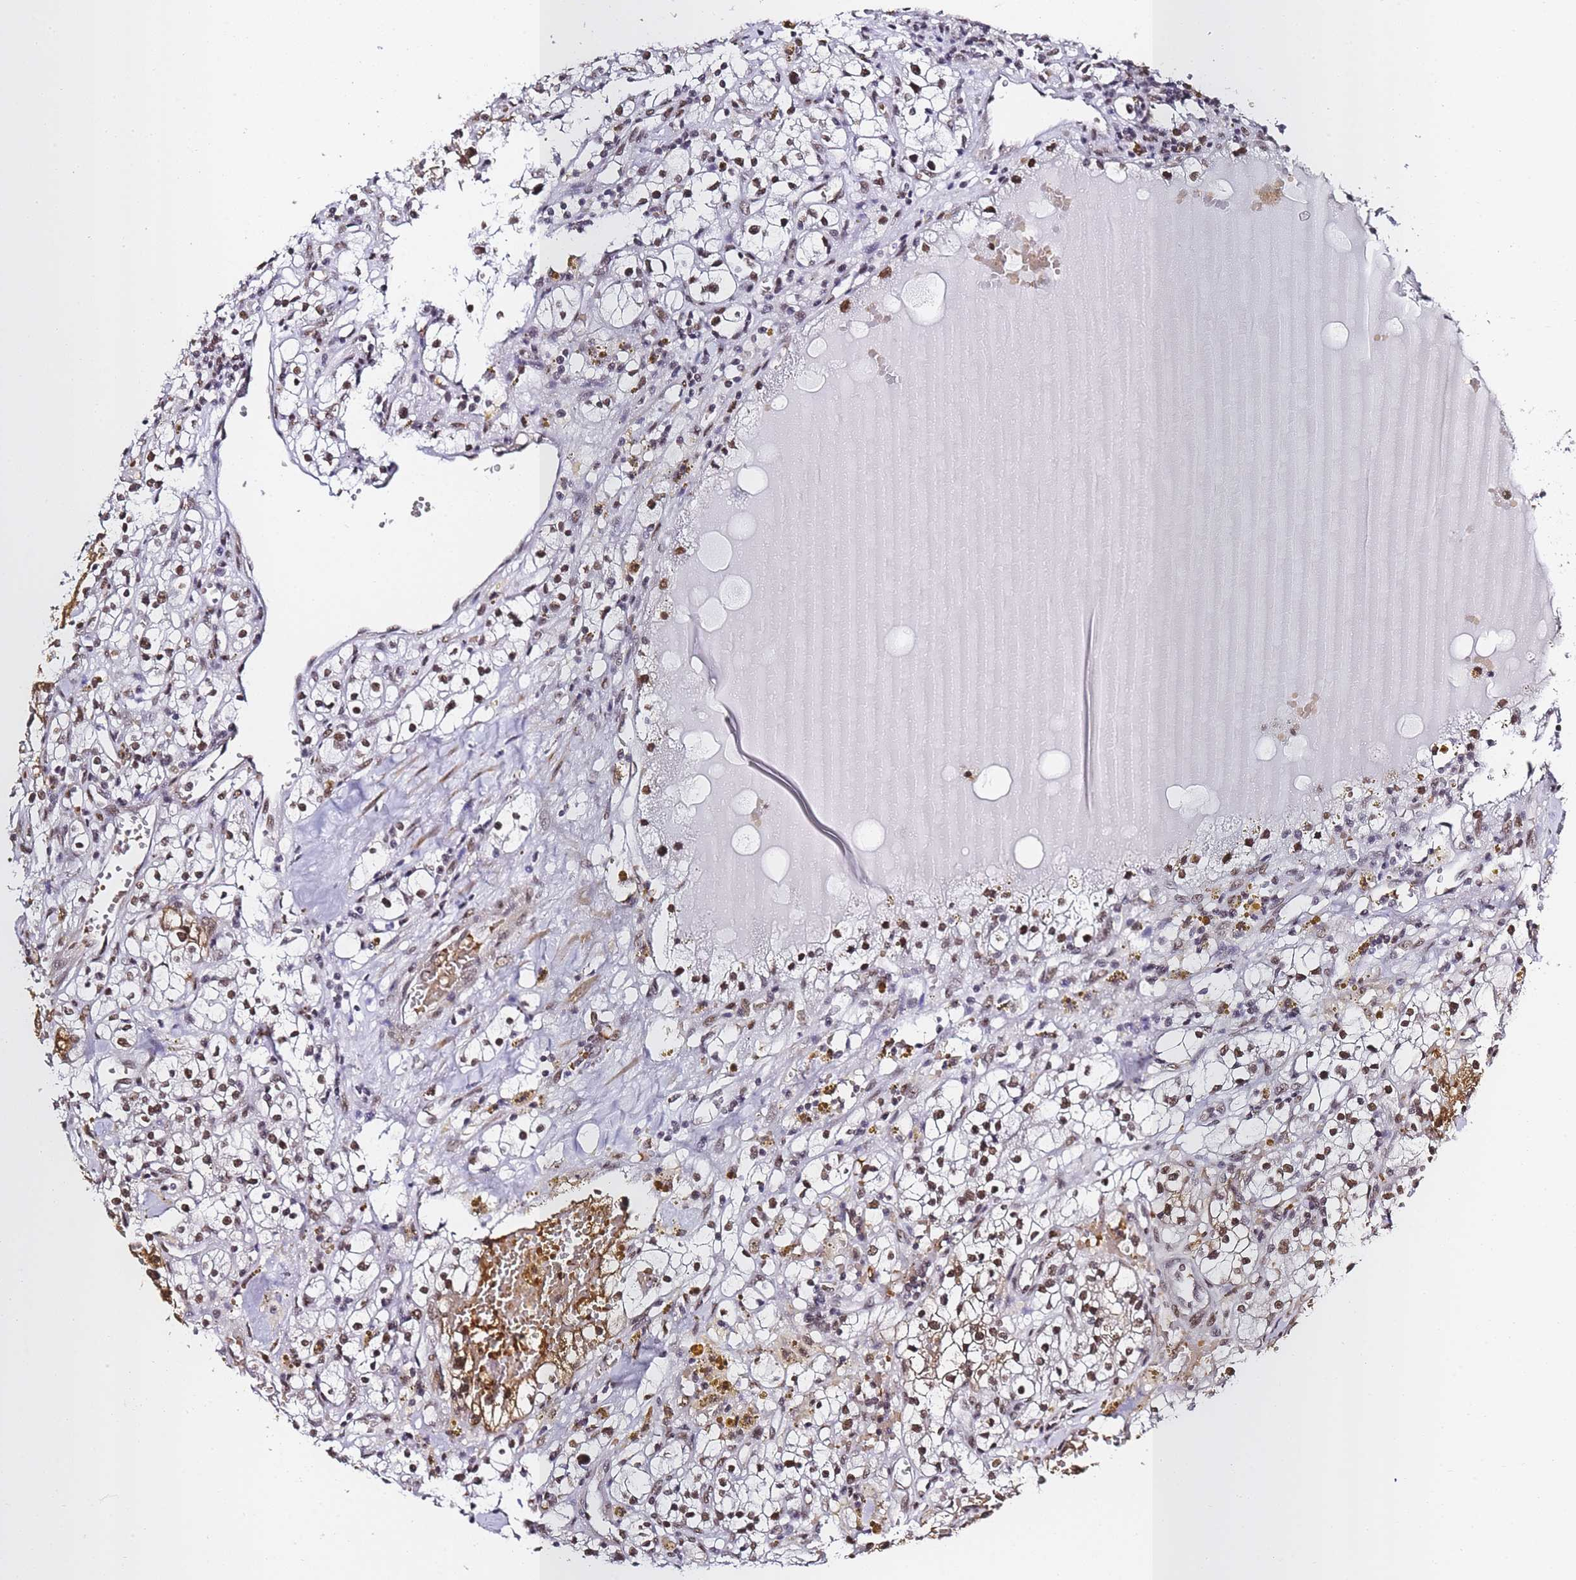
{"staining": {"intensity": "moderate", "quantity": "<25%", "location": "nuclear"}, "tissue": "renal cancer", "cell_type": "Tumor cells", "image_type": "cancer", "snomed": [{"axis": "morphology", "description": "Adenocarcinoma, NOS"}, {"axis": "topography", "description": "Kidney"}], "caption": "There is low levels of moderate nuclear expression in tumor cells of renal cancer (adenocarcinoma), as demonstrated by immunohistochemical staining (brown color).", "gene": "POLR1A", "patient": {"sex": "male", "age": 56}}